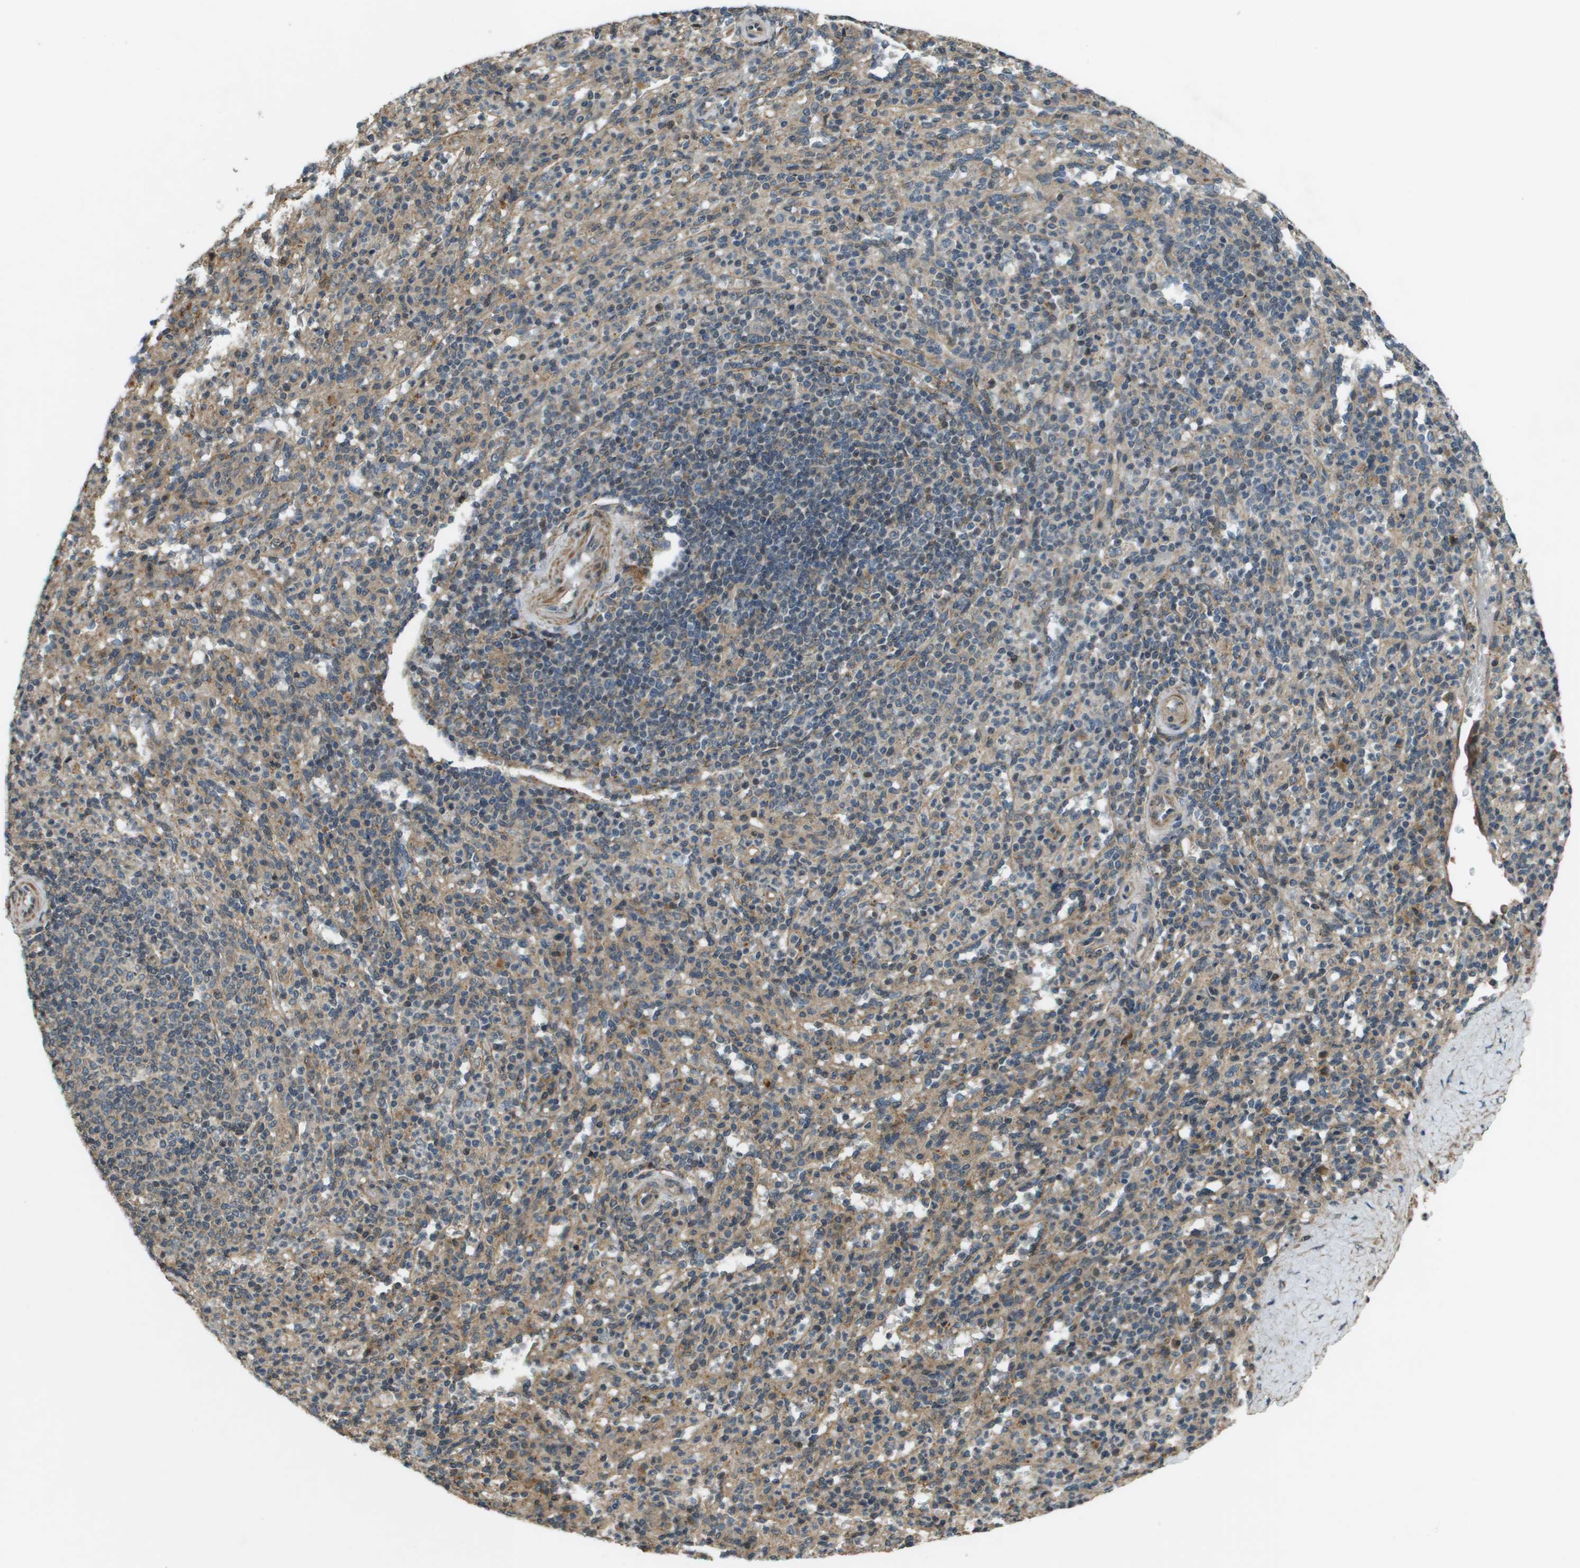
{"staining": {"intensity": "moderate", "quantity": ">75%", "location": "cytoplasmic/membranous"}, "tissue": "spleen", "cell_type": "Cells in red pulp", "image_type": "normal", "snomed": [{"axis": "morphology", "description": "Normal tissue, NOS"}, {"axis": "topography", "description": "Spleen"}], "caption": "Immunohistochemistry histopathology image of benign human spleen stained for a protein (brown), which reveals medium levels of moderate cytoplasmic/membranous expression in about >75% of cells in red pulp.", "gene": "CDKN2C", "patient": {"sex": "male", "age": 36}}